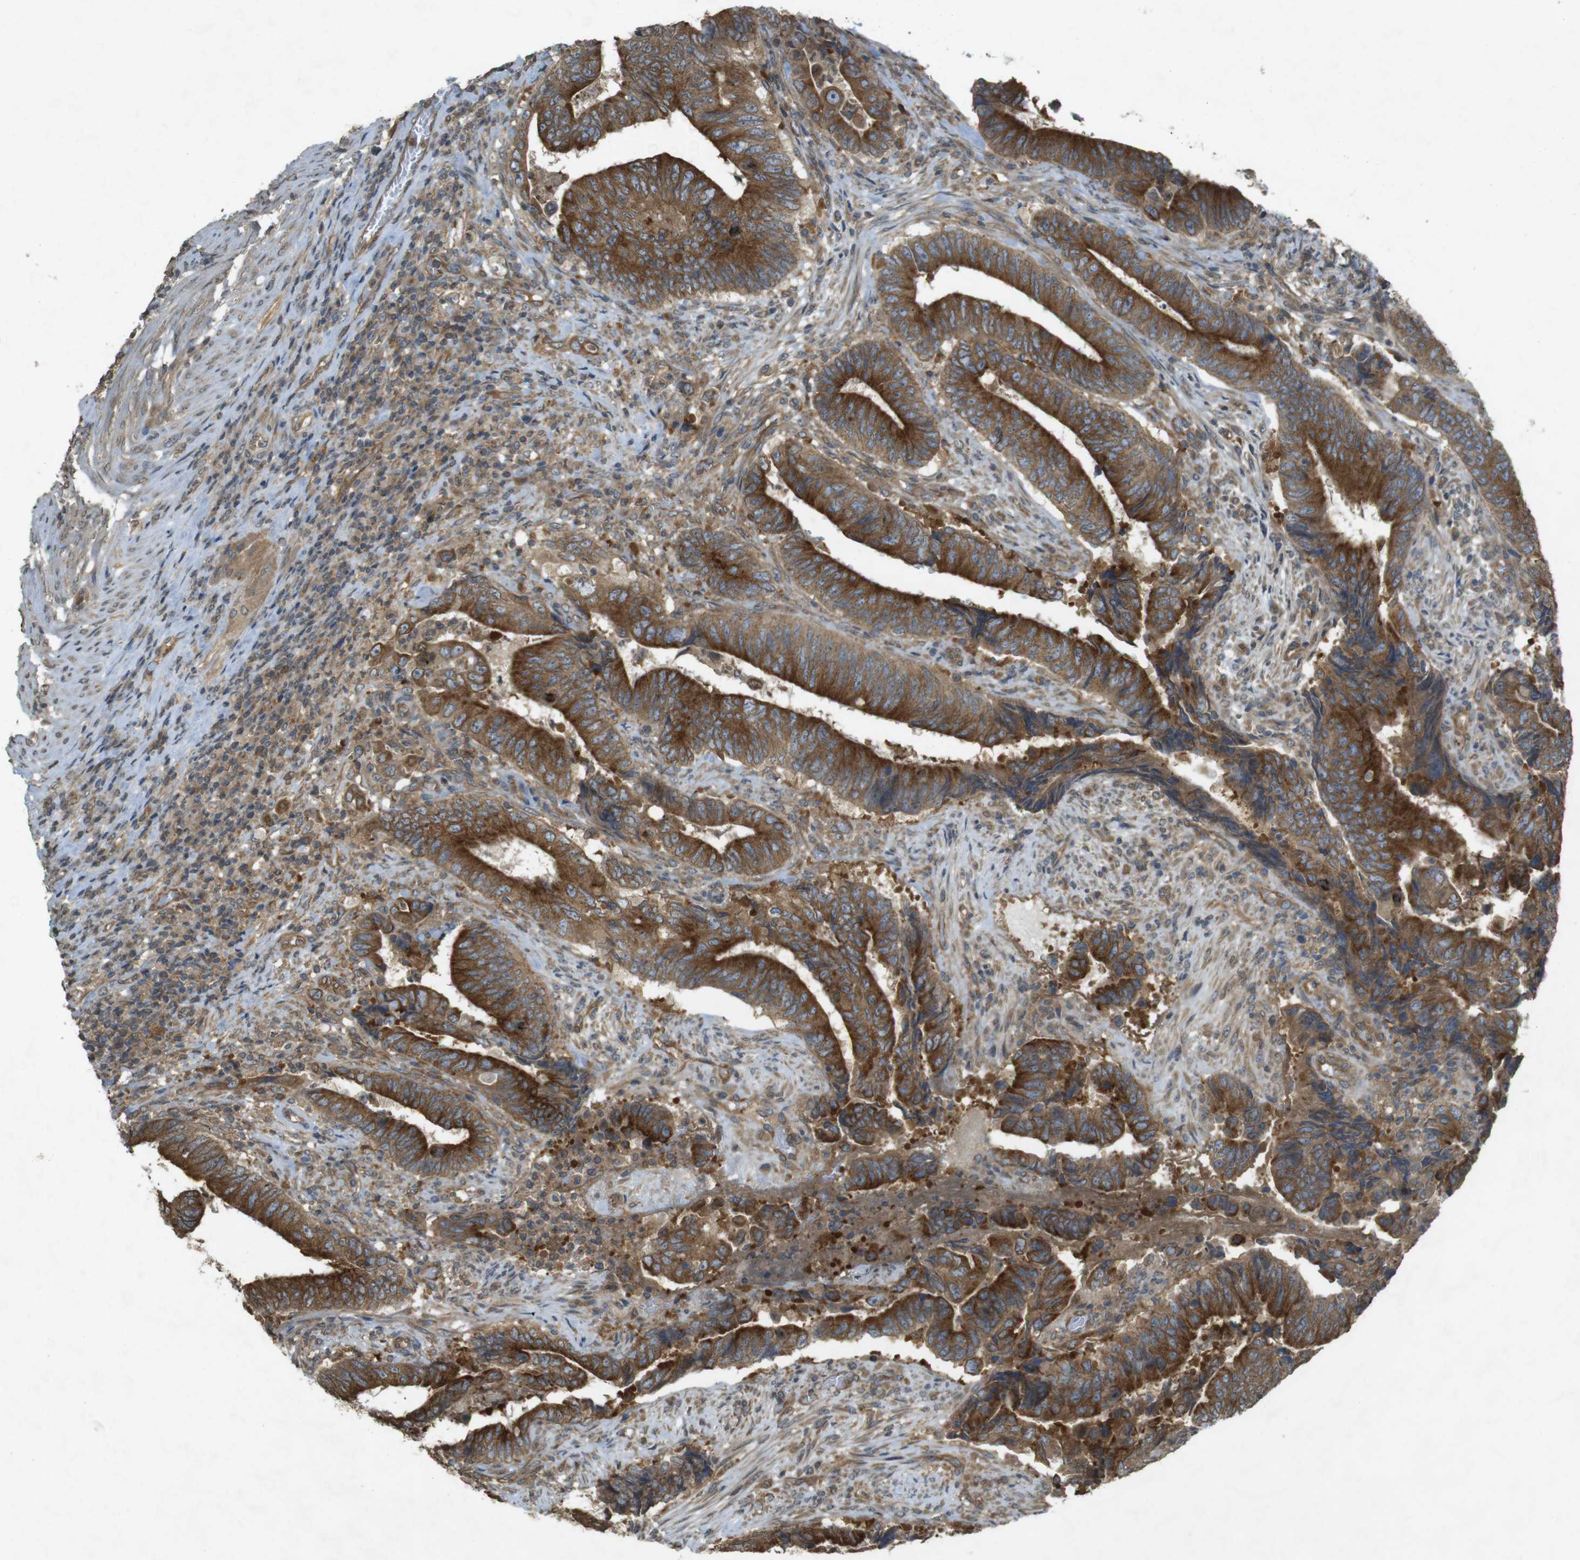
{"staining": {"intensity": "strong", "quantity": ">75%", "location": "cytoplasmic/membranous"}, "tissue": "colorectal cancer", "cell_type": "Tumor cells", "image_type": "cancer", "snomed": [{"axis": "morphology", "description": "Normal tissue, NOS"}, {"axis": "morphology", "description": "Adenocarcinoma, NOS"}, {"axis": "topography", "description": "Colon"}], "caption": "The micrograph reveals immunohistochemical staining of colorectal cancer (adenocarcinoma). There is strong cytoplasmic/membranous positivity is seen in about >75% of tumor cells.", "gene": "KIF5B", "patient": {"sex": "male", "age": 56}}